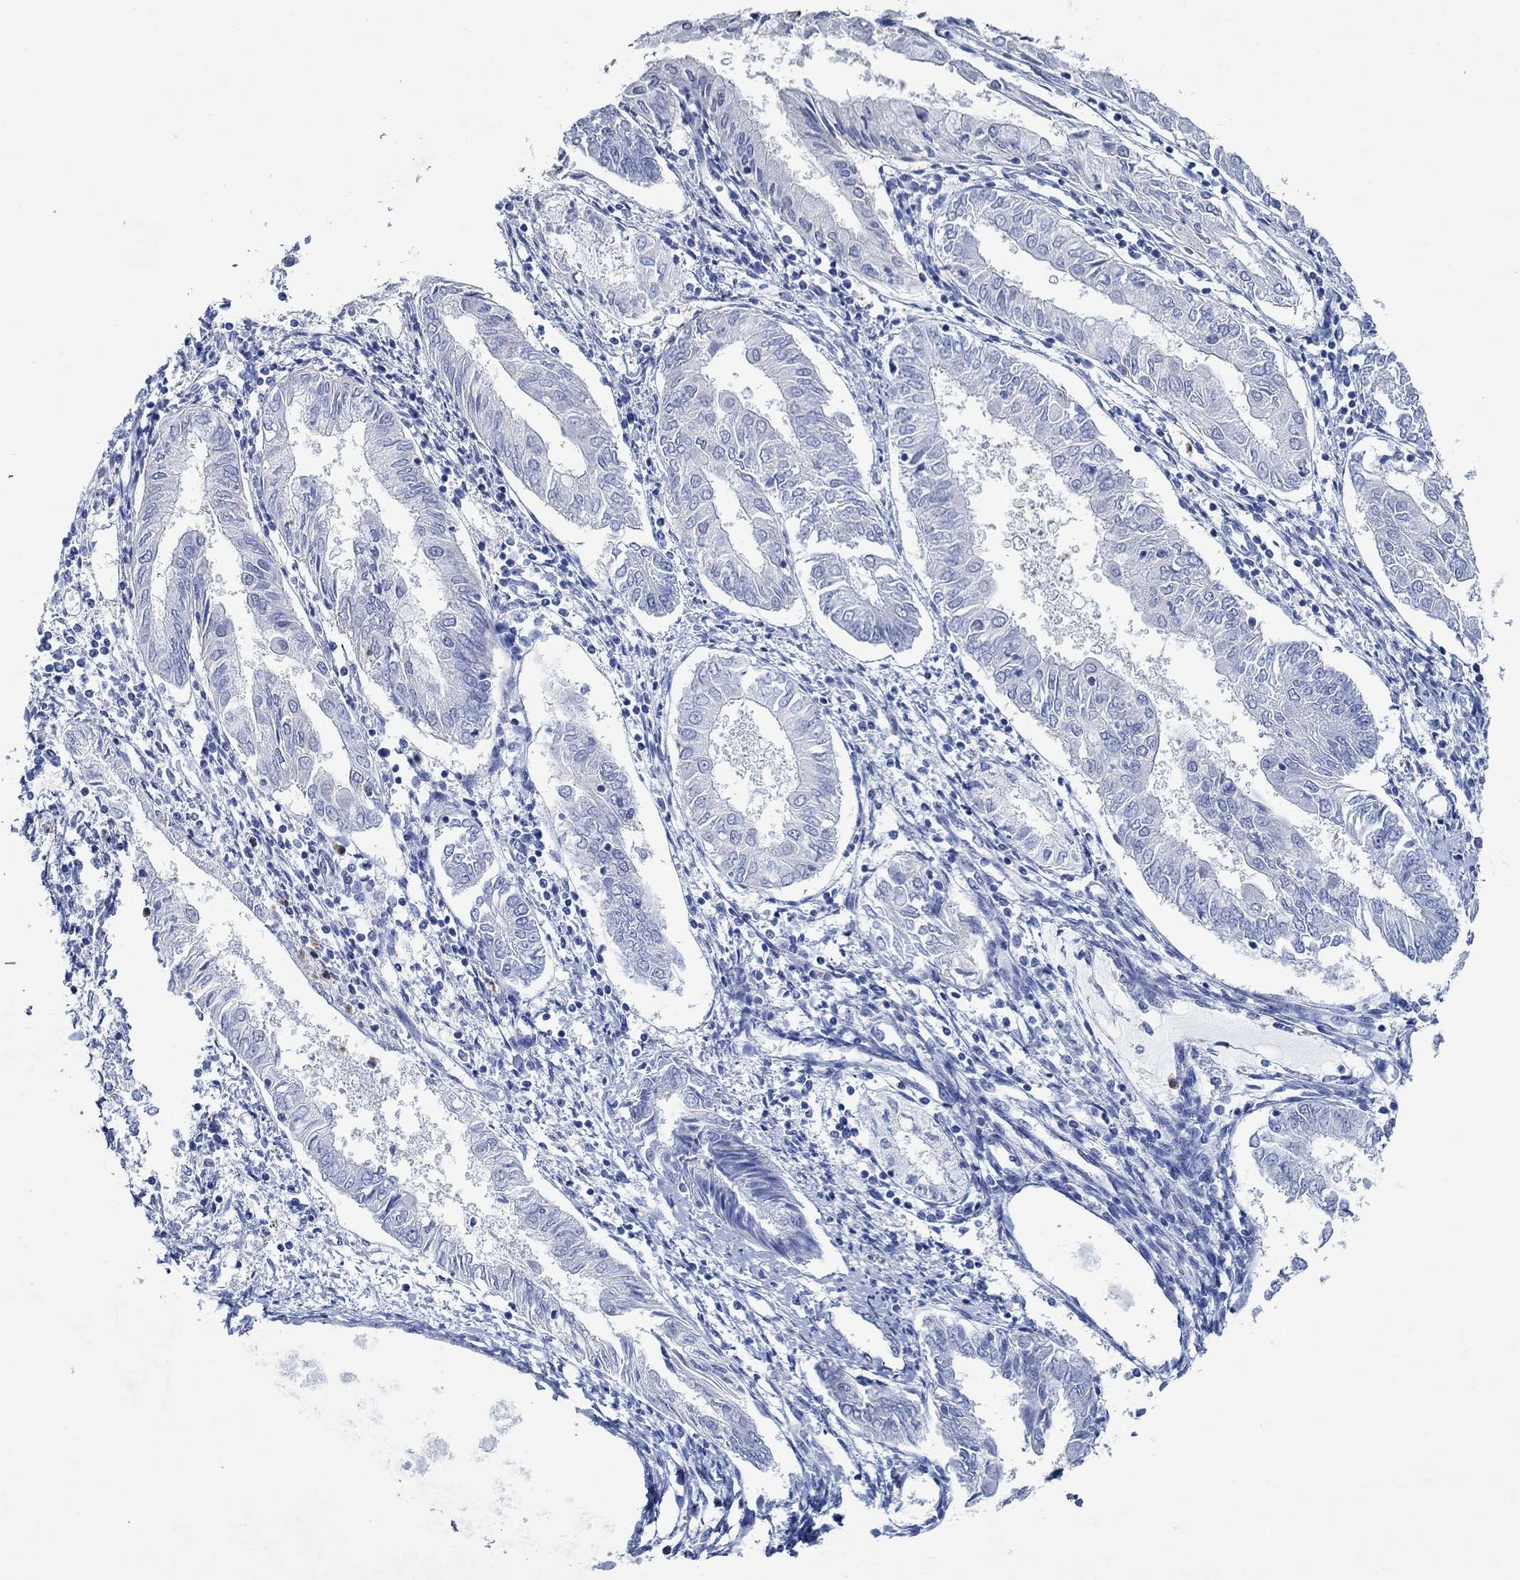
{"staining": {"intensity": "negative", "quantity": "none", "location": "none"}, "tissue": "endometrial cancer", "cell_type": "Tumor cells", "image_type": "cancer", "snomed": [{"axis": "morphology", "description": "Adenocarcinoma, NOS"}, {"axis": "topography", "description": "Endometrium"}], "caption": "A high-resolution photomicrograph shows immunohistochemistry (IHC) staining of endometrial cancer, which shows no significant expression in tumor cells.", "gene": "ZNF671", "patient": {"sex": "female", "age": 68}}